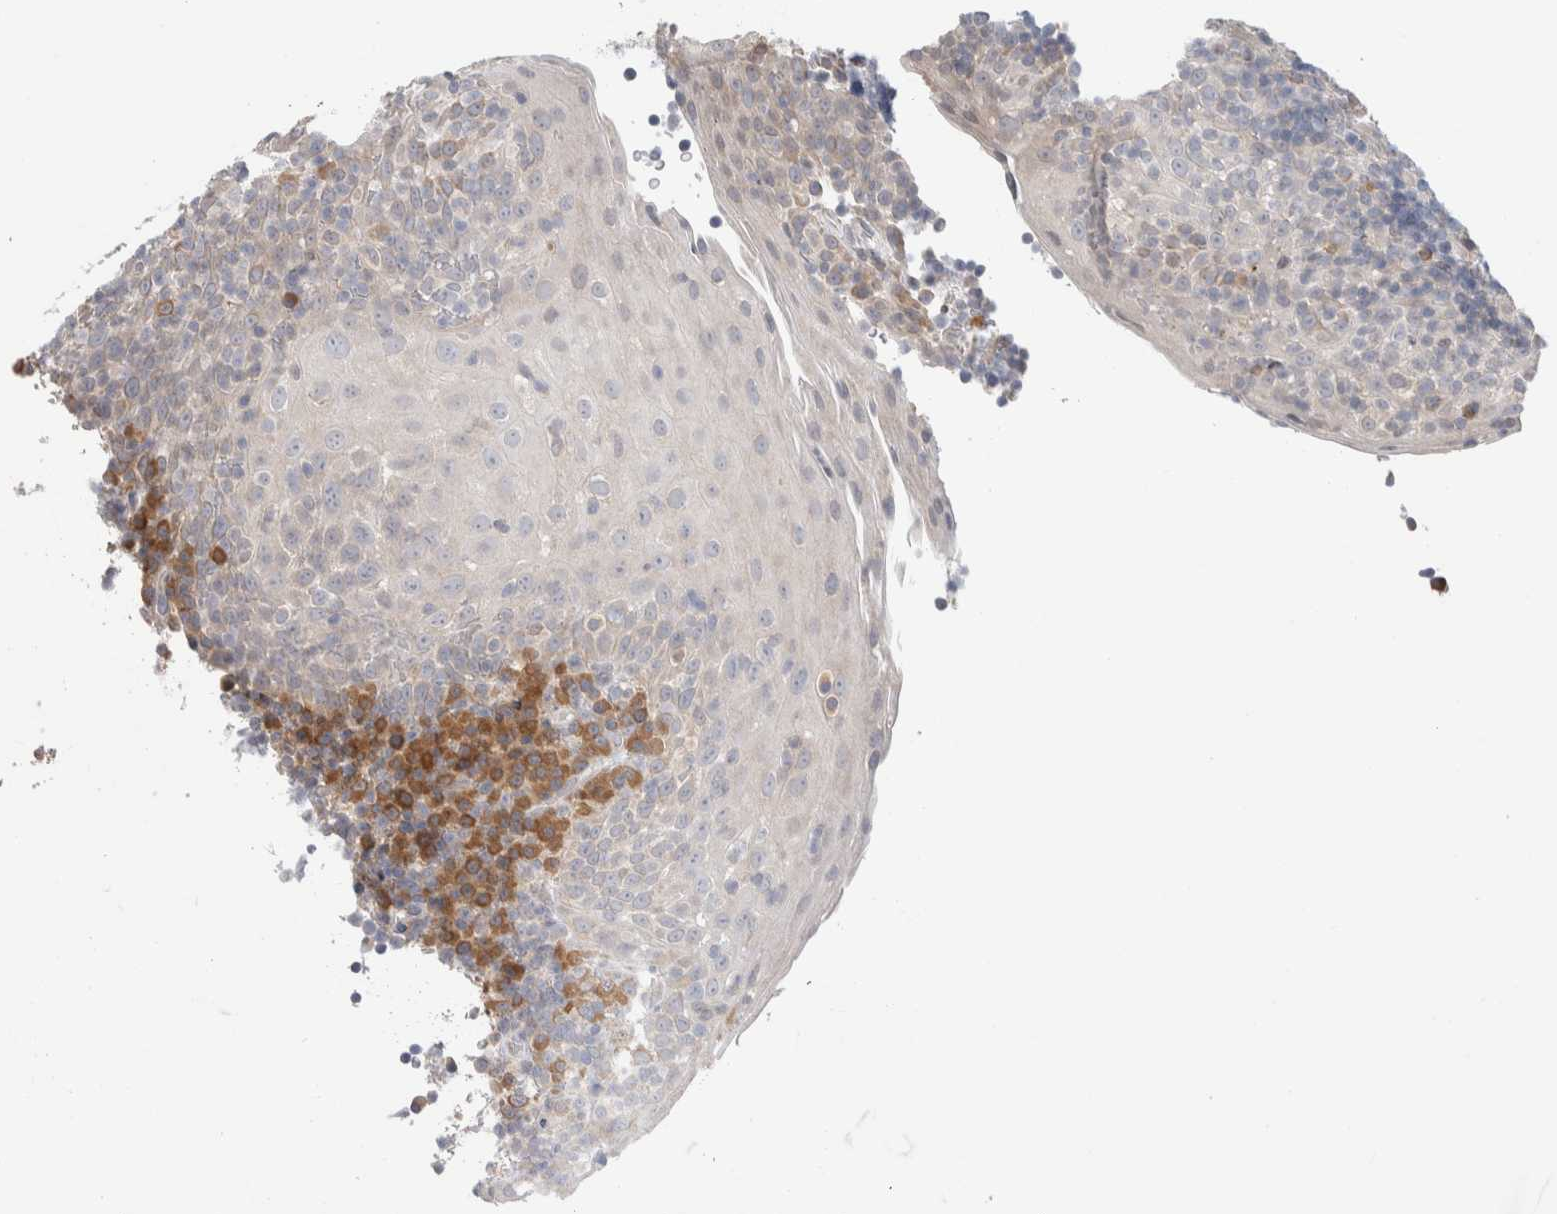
{"staining": {"intensity": "negative", "quantity": "none", "location": "none"}, "tissue": "tonsil", "cell_type": "Germinal center cells", "image_type": "normal", "snomed": [{"axis": "morphology", "description": "Normal tissue, NOS"}, {"axis": "topography", "description": "Tonsil"}], "caption": "DAB immunohistochemical staining of normal human tonsil reveals no significant expression in germinal center cells. (Stains: DAB immunohistochemistry with hematoxylin counter stain, Microscopy: brightfield microscopy at high magnification).", "gene": "RUSF1", "patient": {"sex": "male", "age": 37}}